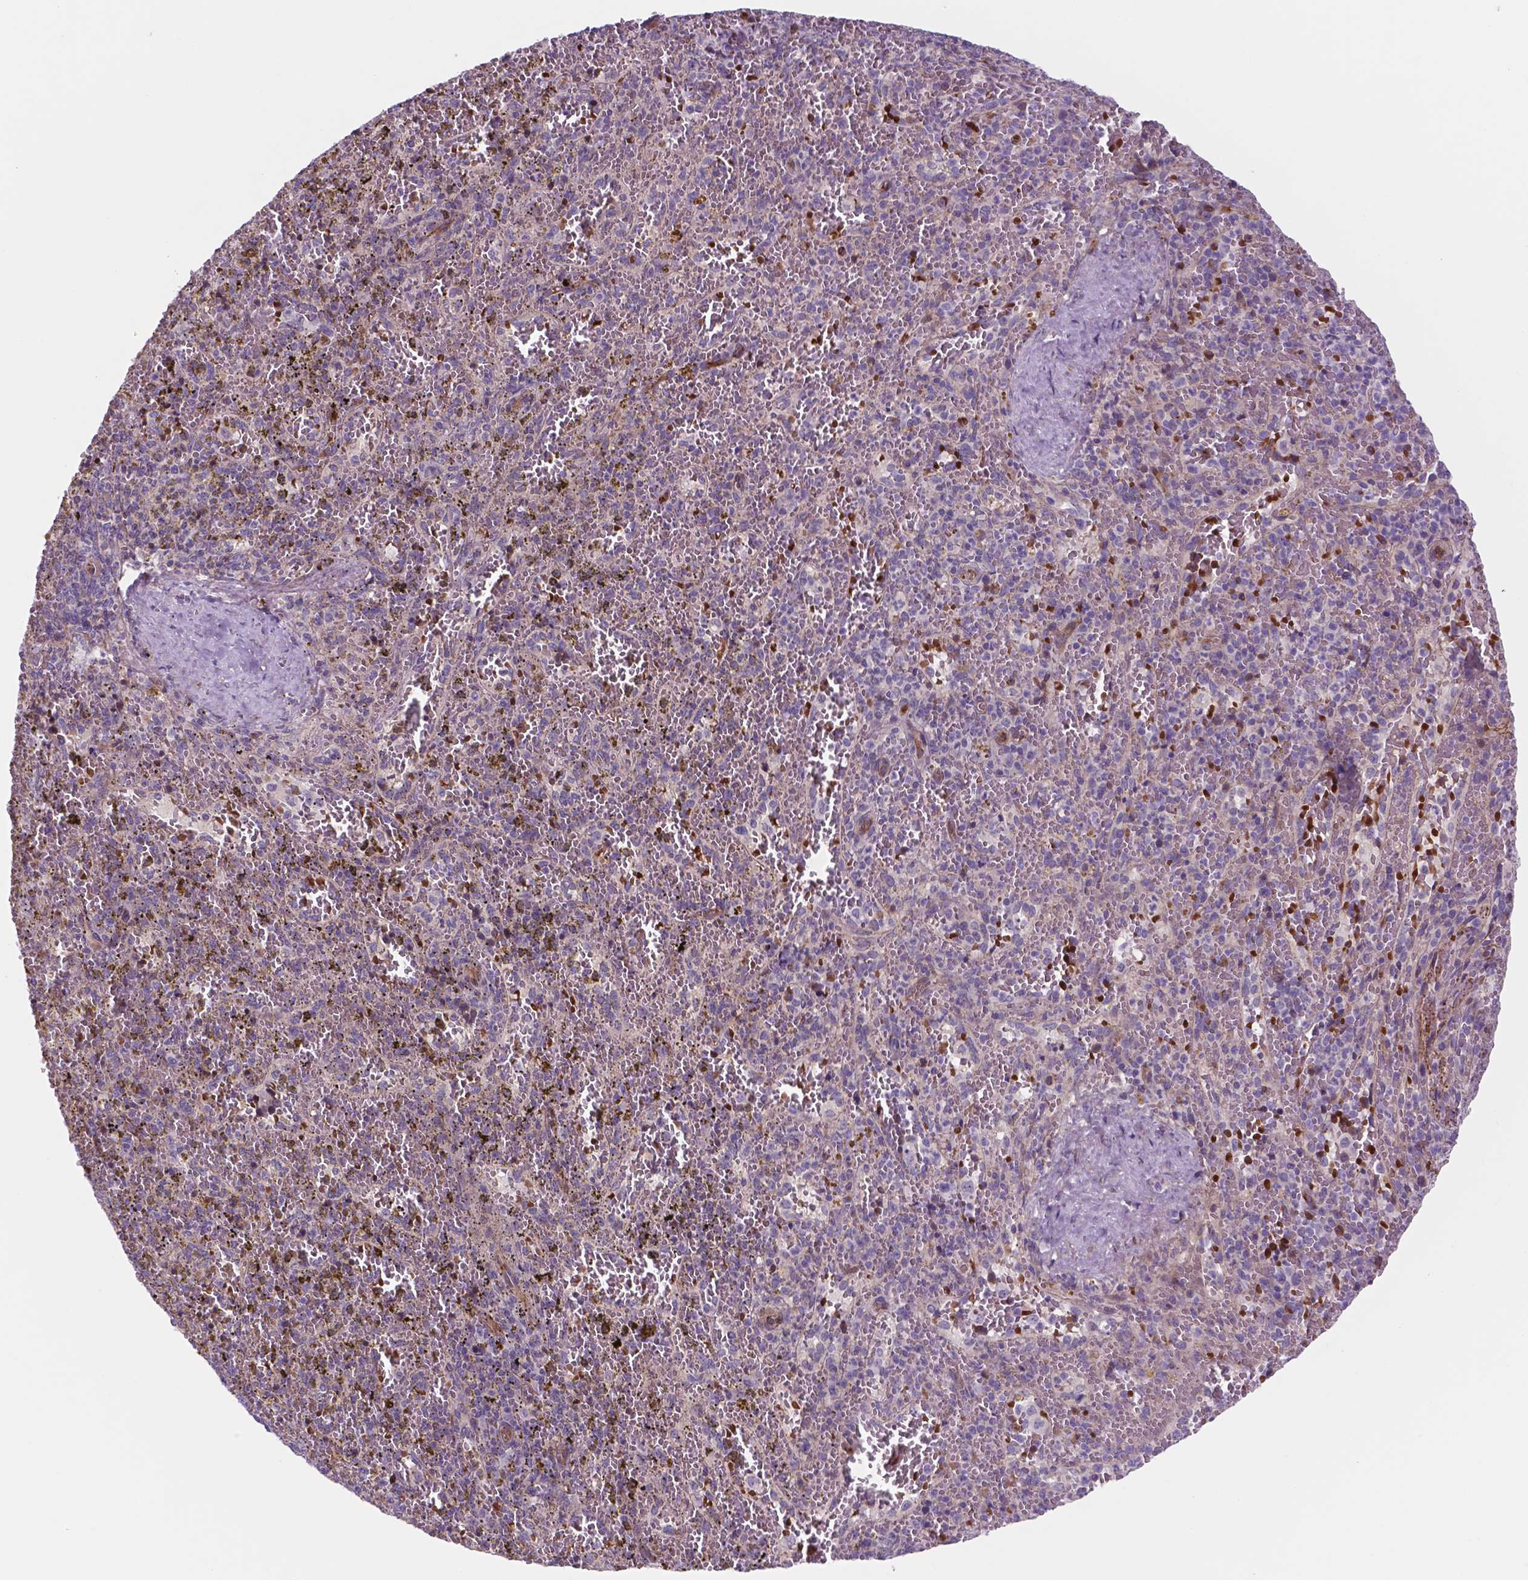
{"staining": {"intensity": "moderate", "quantity": "<25%", "location": "cytoplasmic/membranous"}, "tissue": "spleen", "cell_type": "Cells in red pulp", "image_type": "normal", "snomed": [{"axis": "morphology", "description": "Normal tissue, NOS"}, {"axis": "topography", "description": "Spleen"}], "caption": "A low amount of moderate cytoplasmic/membranous expression is appreciated in approximately <25% of cells in red pulp in benign spleen.", "gene": "RND3", "patient": {"sex": "female", "age": 50}}